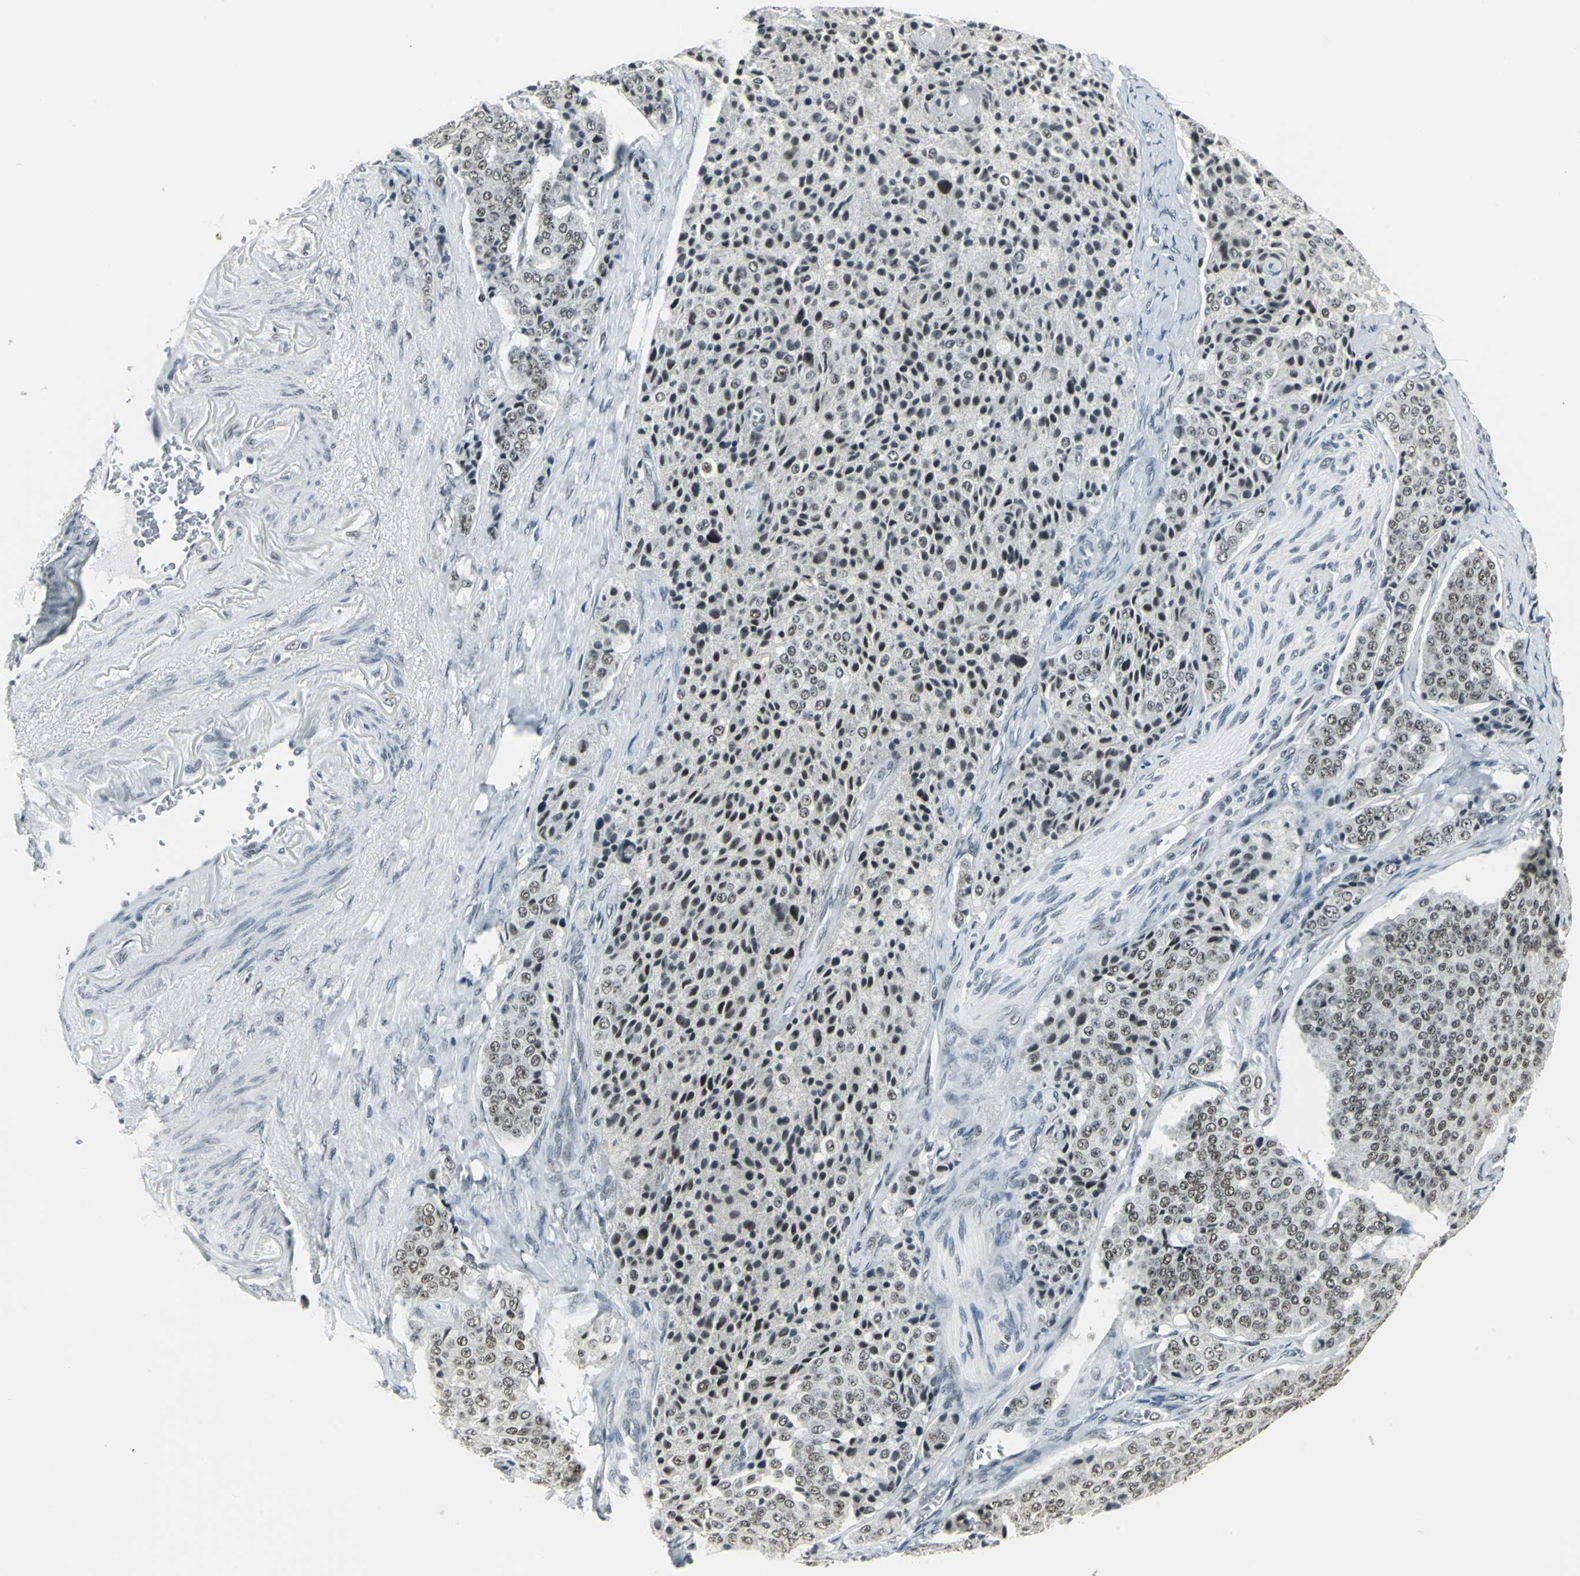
{"staining": {"intensity": "moderate", "quantity": ">75%", "location": "nuclear"}, "tissue": "carcinoid", "cell_type": "Tumor cells", "image_type": "cancer", "snomed": [{"axis": "morphology", "description": "Carcinoid, malignant, NOS"}, {"axis": "topography", "description": "Colon"}], "caption": "A photomicrograph showing moderate nuclear expression in about >75% of tumor cells in carcinoid, as visualized by brown immunohistochemical staining.", "gene": "ADNP", "patient": {"sex": "female", "age": 61}}